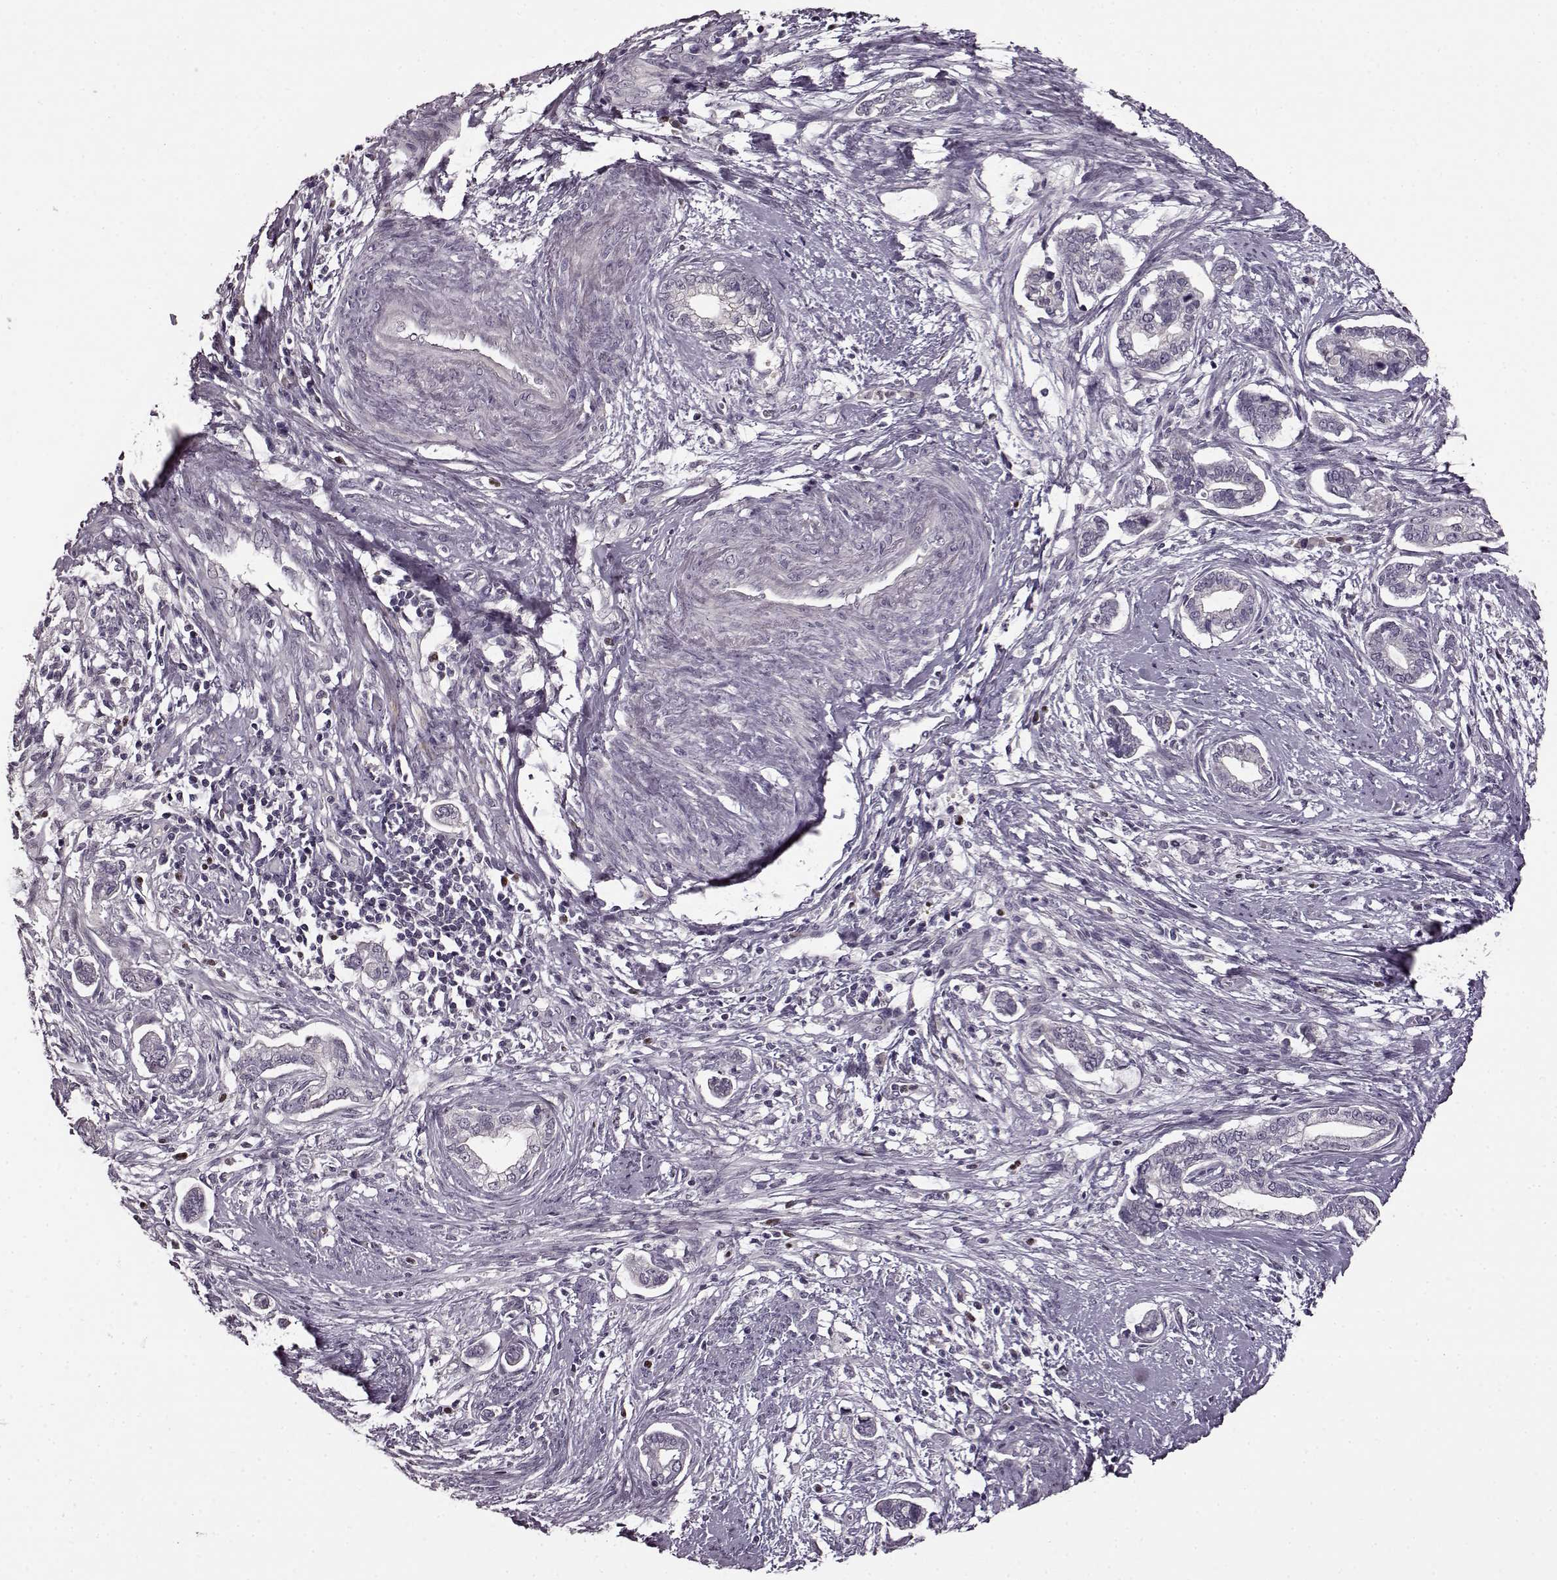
{"staining": {"intensity": "negative", "quantity": "none", "location": "none"}, "tissue": "cervical cancer", "cell_type": "Tumor cells", "image_type": "cancer", "snomed": [{"axis": "morphology", "description": "Adenocarcinoma, NOS"}, {"axis": "topography", "description": "Cervix"}], "caption": "Cervical cancer (adenocarcinoma) stained for a protein using IHC reveals no staining tumor cells.", "gene": "CNGA3", "patient": {"sex": "female", "age": 62}}